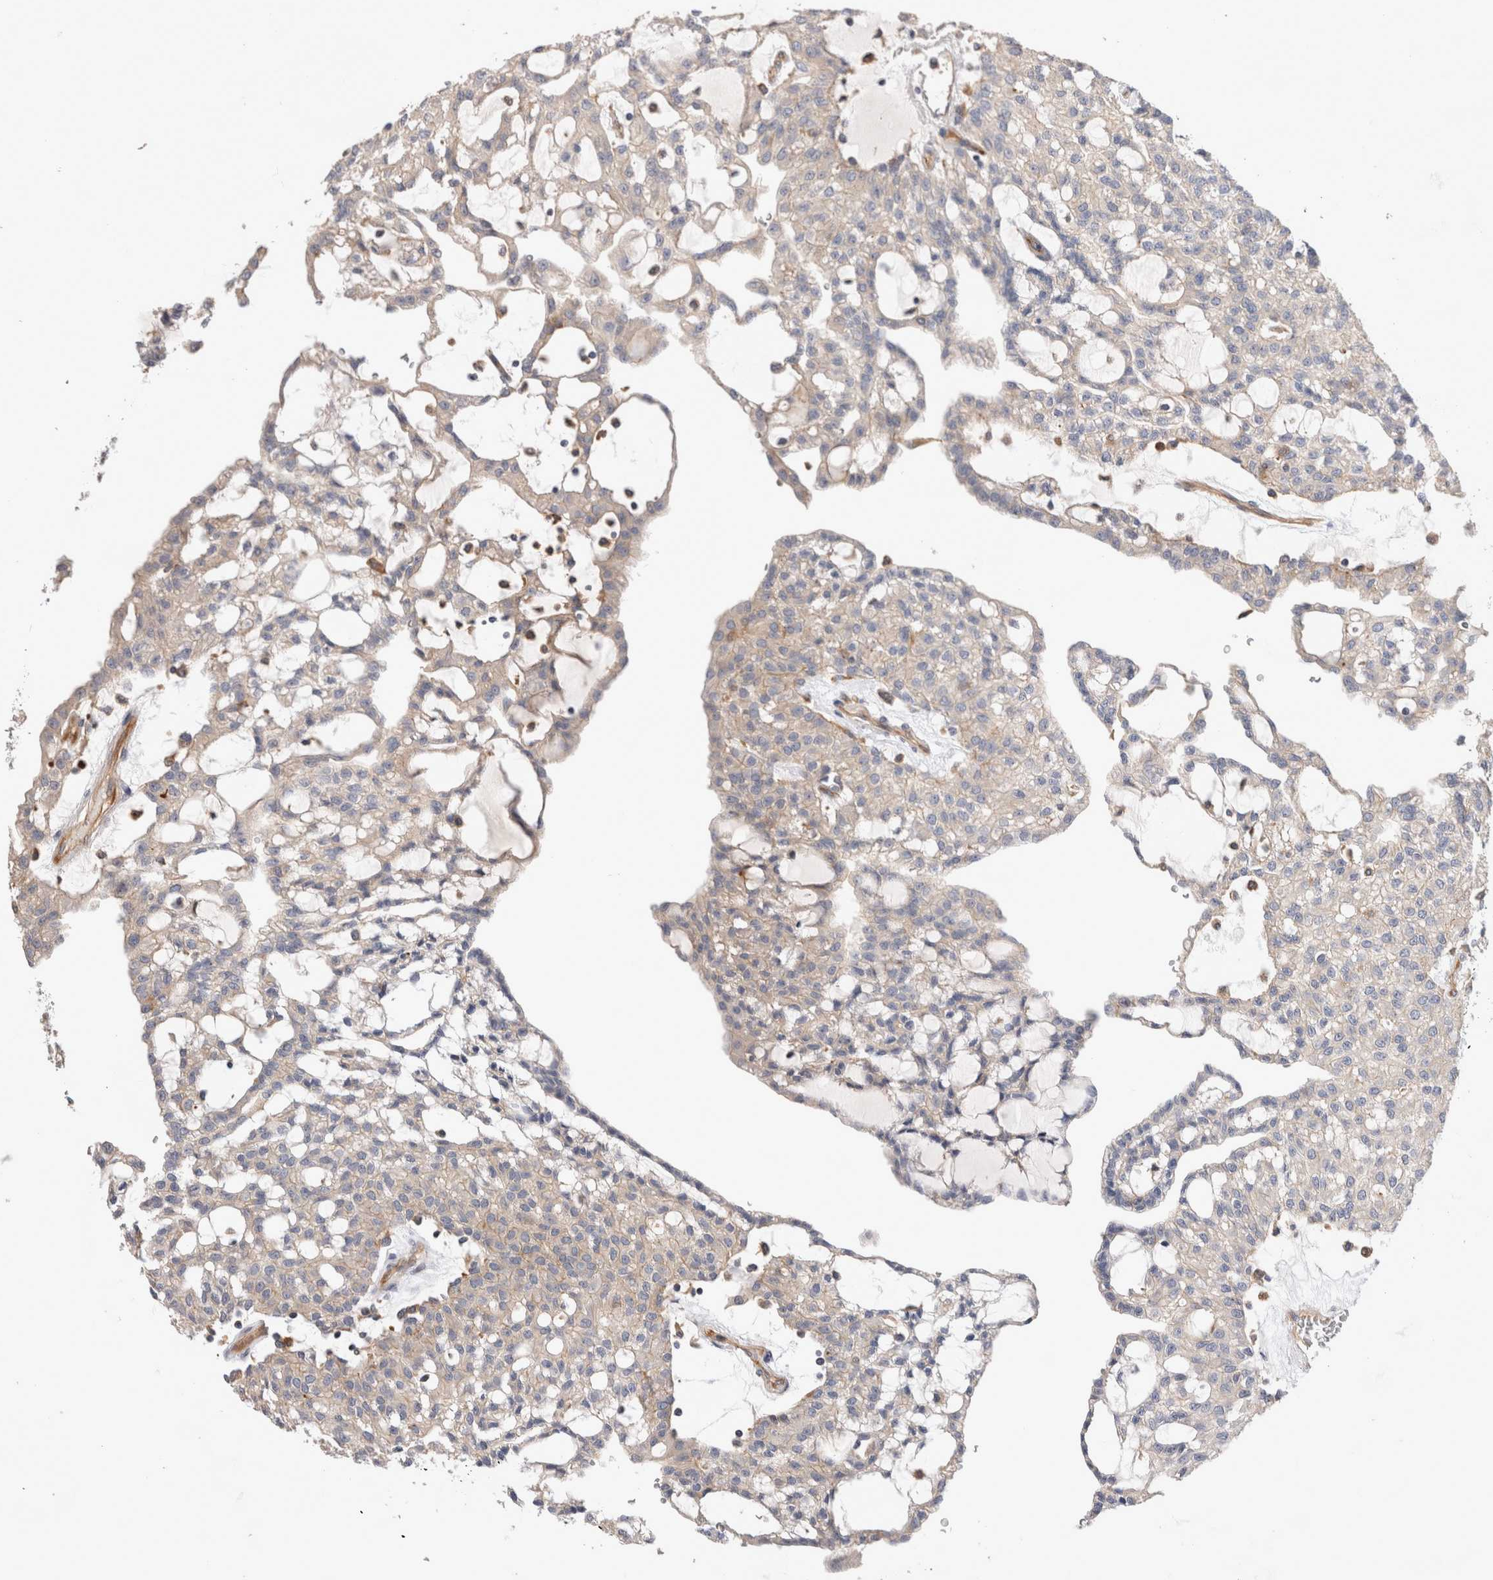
{"staining": {"intensity": "negative", "quantity": "none", "location": "none"}, "tissue": "renal cancer", "cell_type": "Tumor cells", "image_type": "cancer", "snomed": [{"axis": "morphology", "description": "Adenocarcinoma, NOS"}, {"axis": "topography", "description": "Kidney"}], "caption": "Immunohistochemical staining of human renal adenocarcinoma exhibits no significant positivity in tumor cells.", "gene": "BNIP2", "patient": {"sex": "male", "age": 63}}